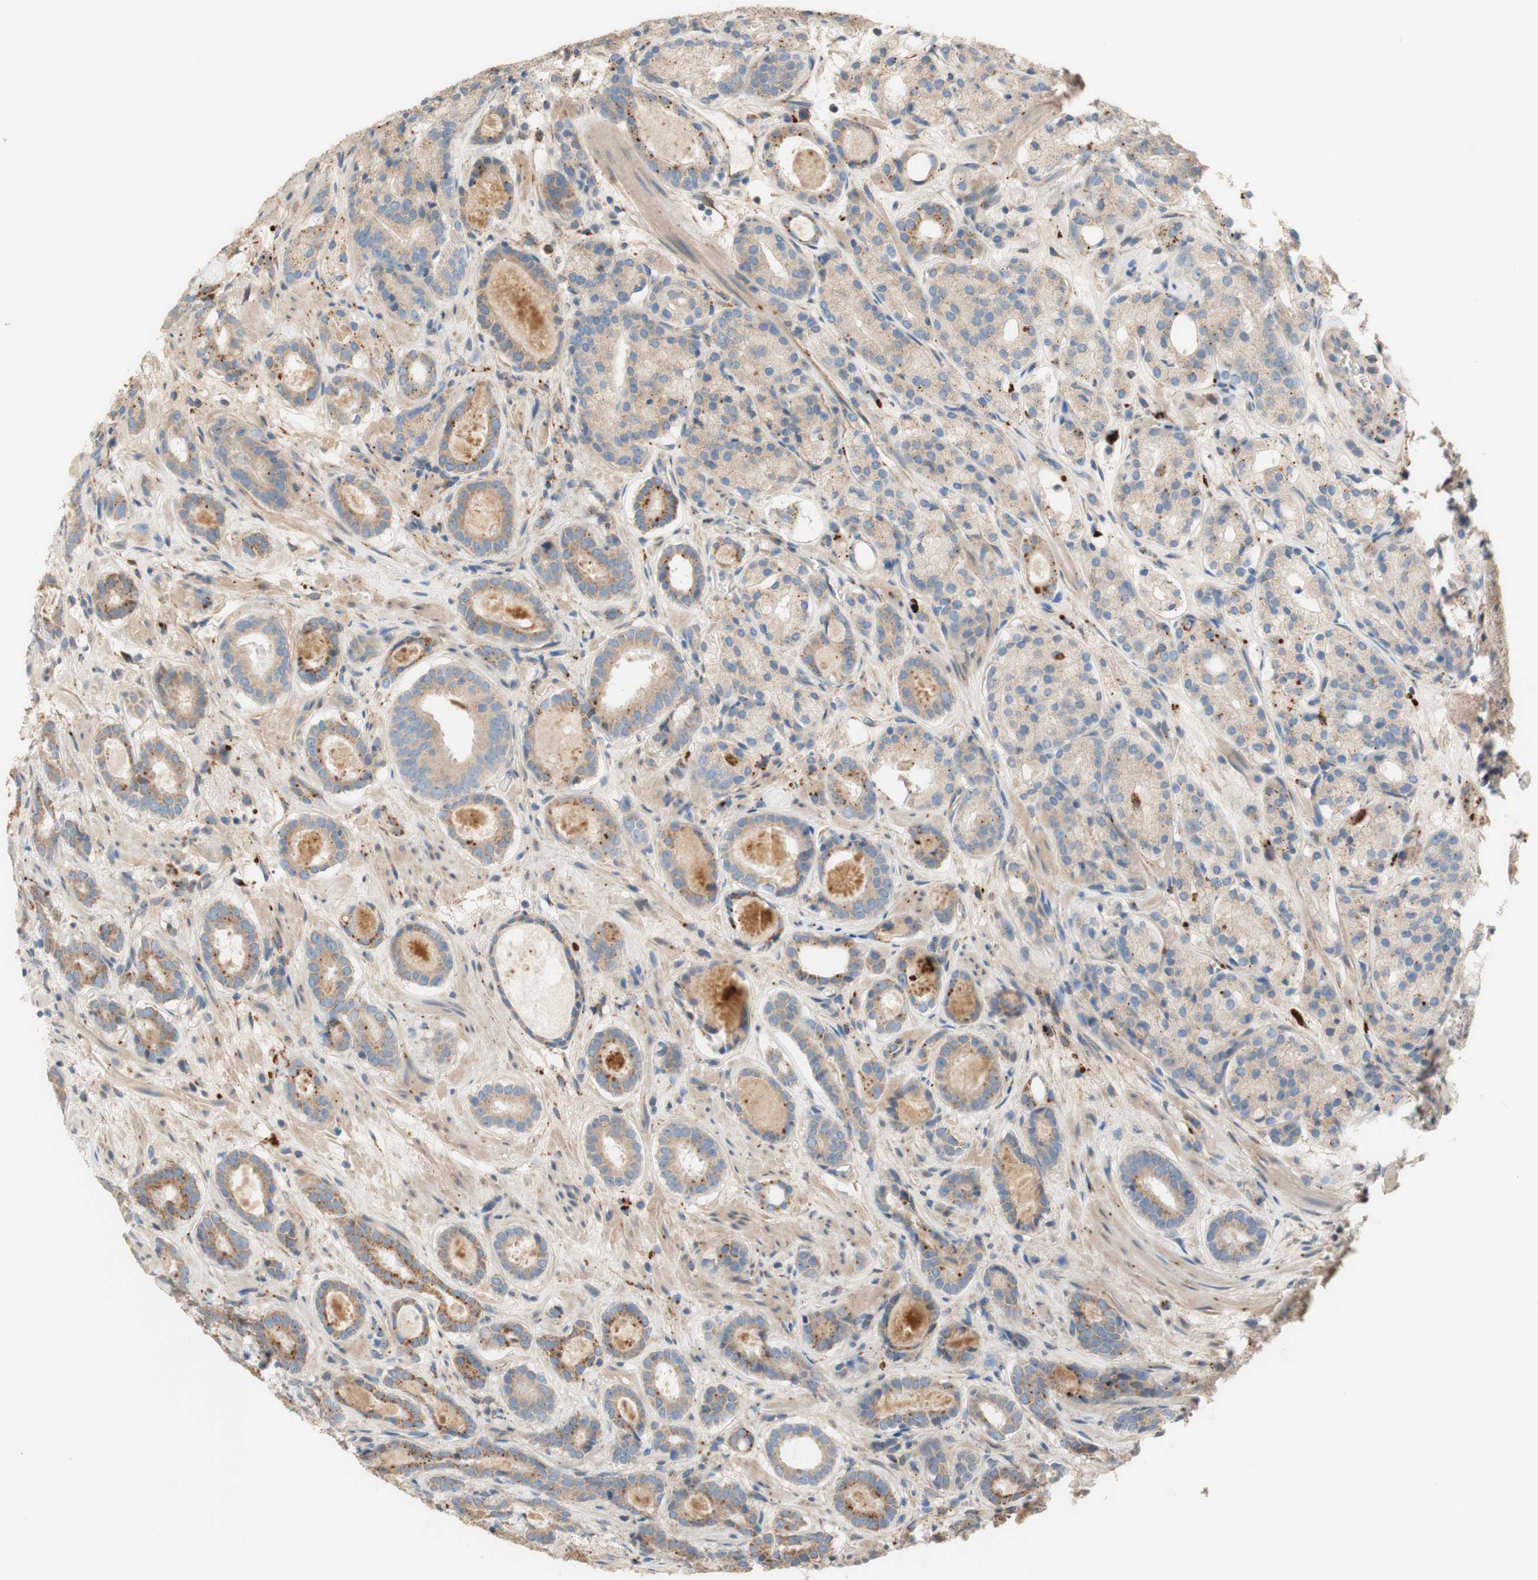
{"staining": {"intensity": "weak", "quantity": "25%-75%", "location": "cytoplasmic/membranous"}, "tissue": "prostate cancer", "cell_type": "Tumor cells", "image_type": "cancer", "snomed": [{"axis": "morphology", "description": "Adenocarcinoma, Low grade"}, {"axis": "topography", "description": "Prostate"}], "caption": "Protein staining exhibits weak cytoplasmic/membranous expression in approximately 25%-75% of tumor cells in adenocarcinoma (low-grade) (prostate).", "gene": "PTPN21", "patient": {"sex": "male", "age": 69}}